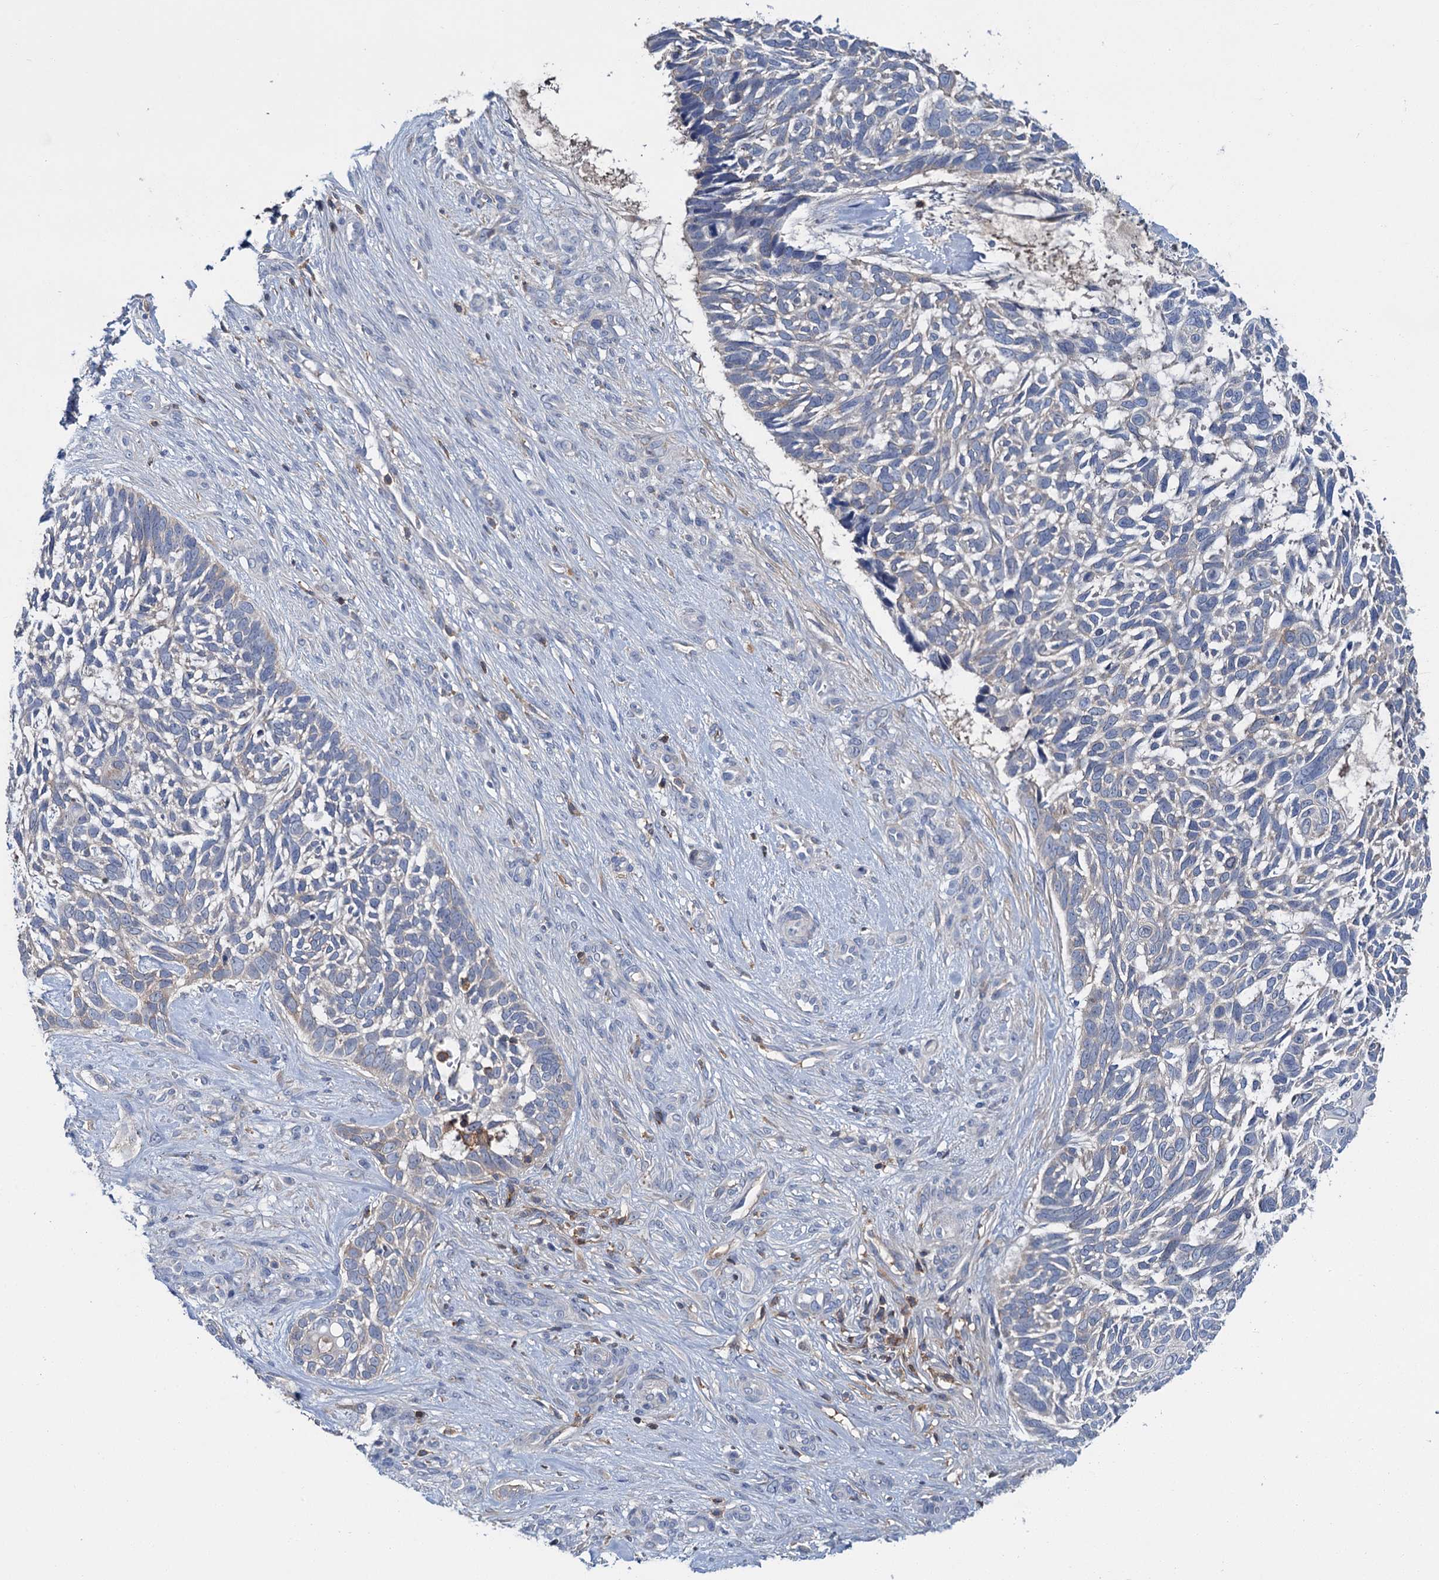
{"staining": {"intensity": "negative", "quantity": "none", "location": "none"}, "tissue": "skin cancer", "cell_type": "Tumor cells", "image_type": "cancer", "snomed": [{"axis": "morphology", "description": "Basal cell carcinoma"}, {"axis": "topography", "description": "Skin"}], "caption": "The histopathology image reveals no significant expression in tumor cells of skin cancer (basal cell carcinoma).", "gene": "FGFR2", "patient": {"sex": "male", "age": 88}}